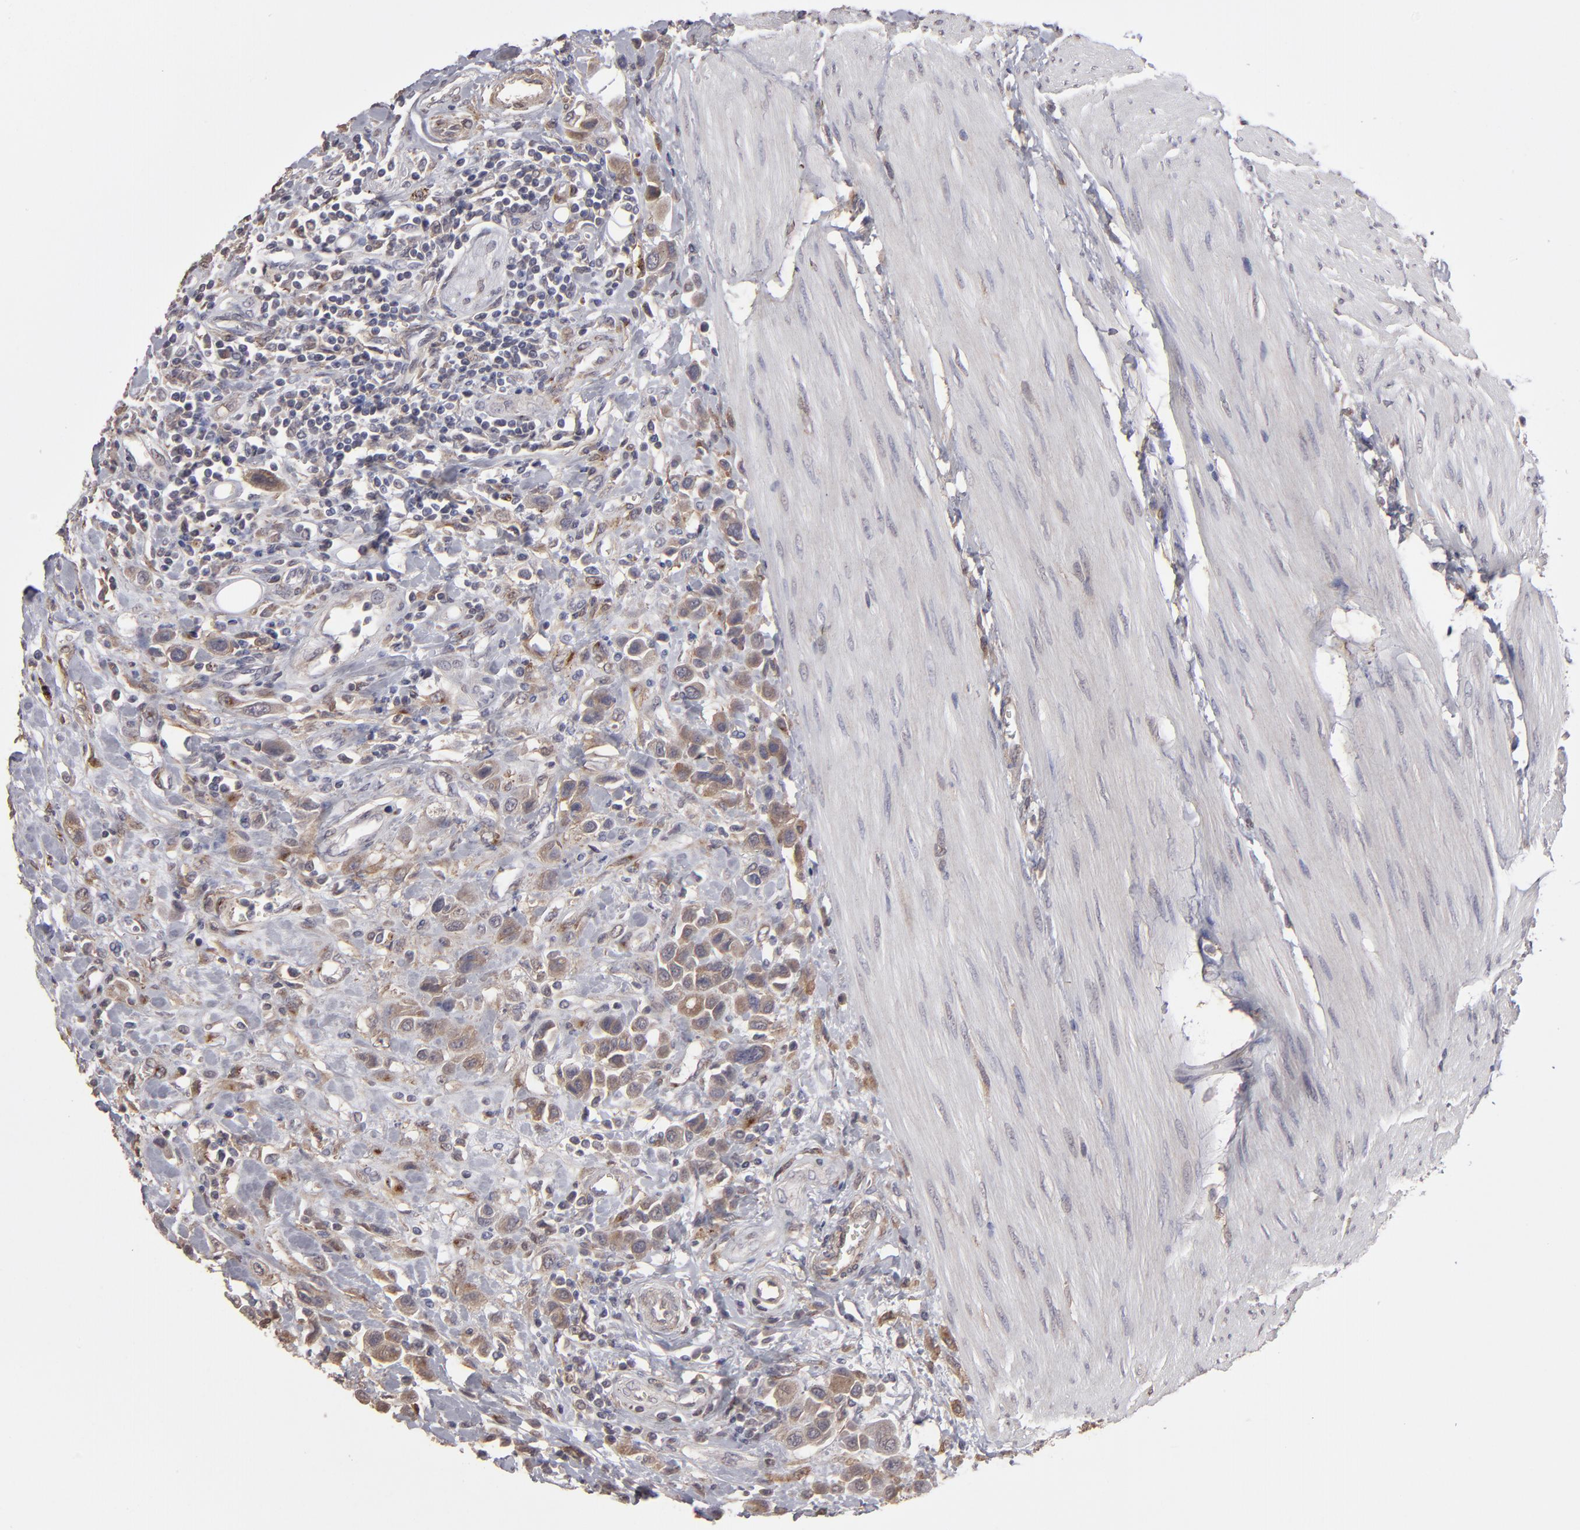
{"staining": {"intensity": "moderate", "quantity": ">75%", "location": "cytoplasmic/membranous"}, "tissue": "urothelial cancer", "cell_type": "Tumor cells", "image_type": "cancer", "snomed": [{"axis": "morphology", "description": "Urothelial carcinoma, High grade"}, {"axis": "topography", "description": "Urinary bladder"}], "caption": "Urothelial cancer tissue exhibits moderate cytoplasmic/membranous staining in about >75% of tumor cells, visualized by immunohistochemistry.", "gene": "ITGB5", "patient": {"sex": "male", "age": 50}}